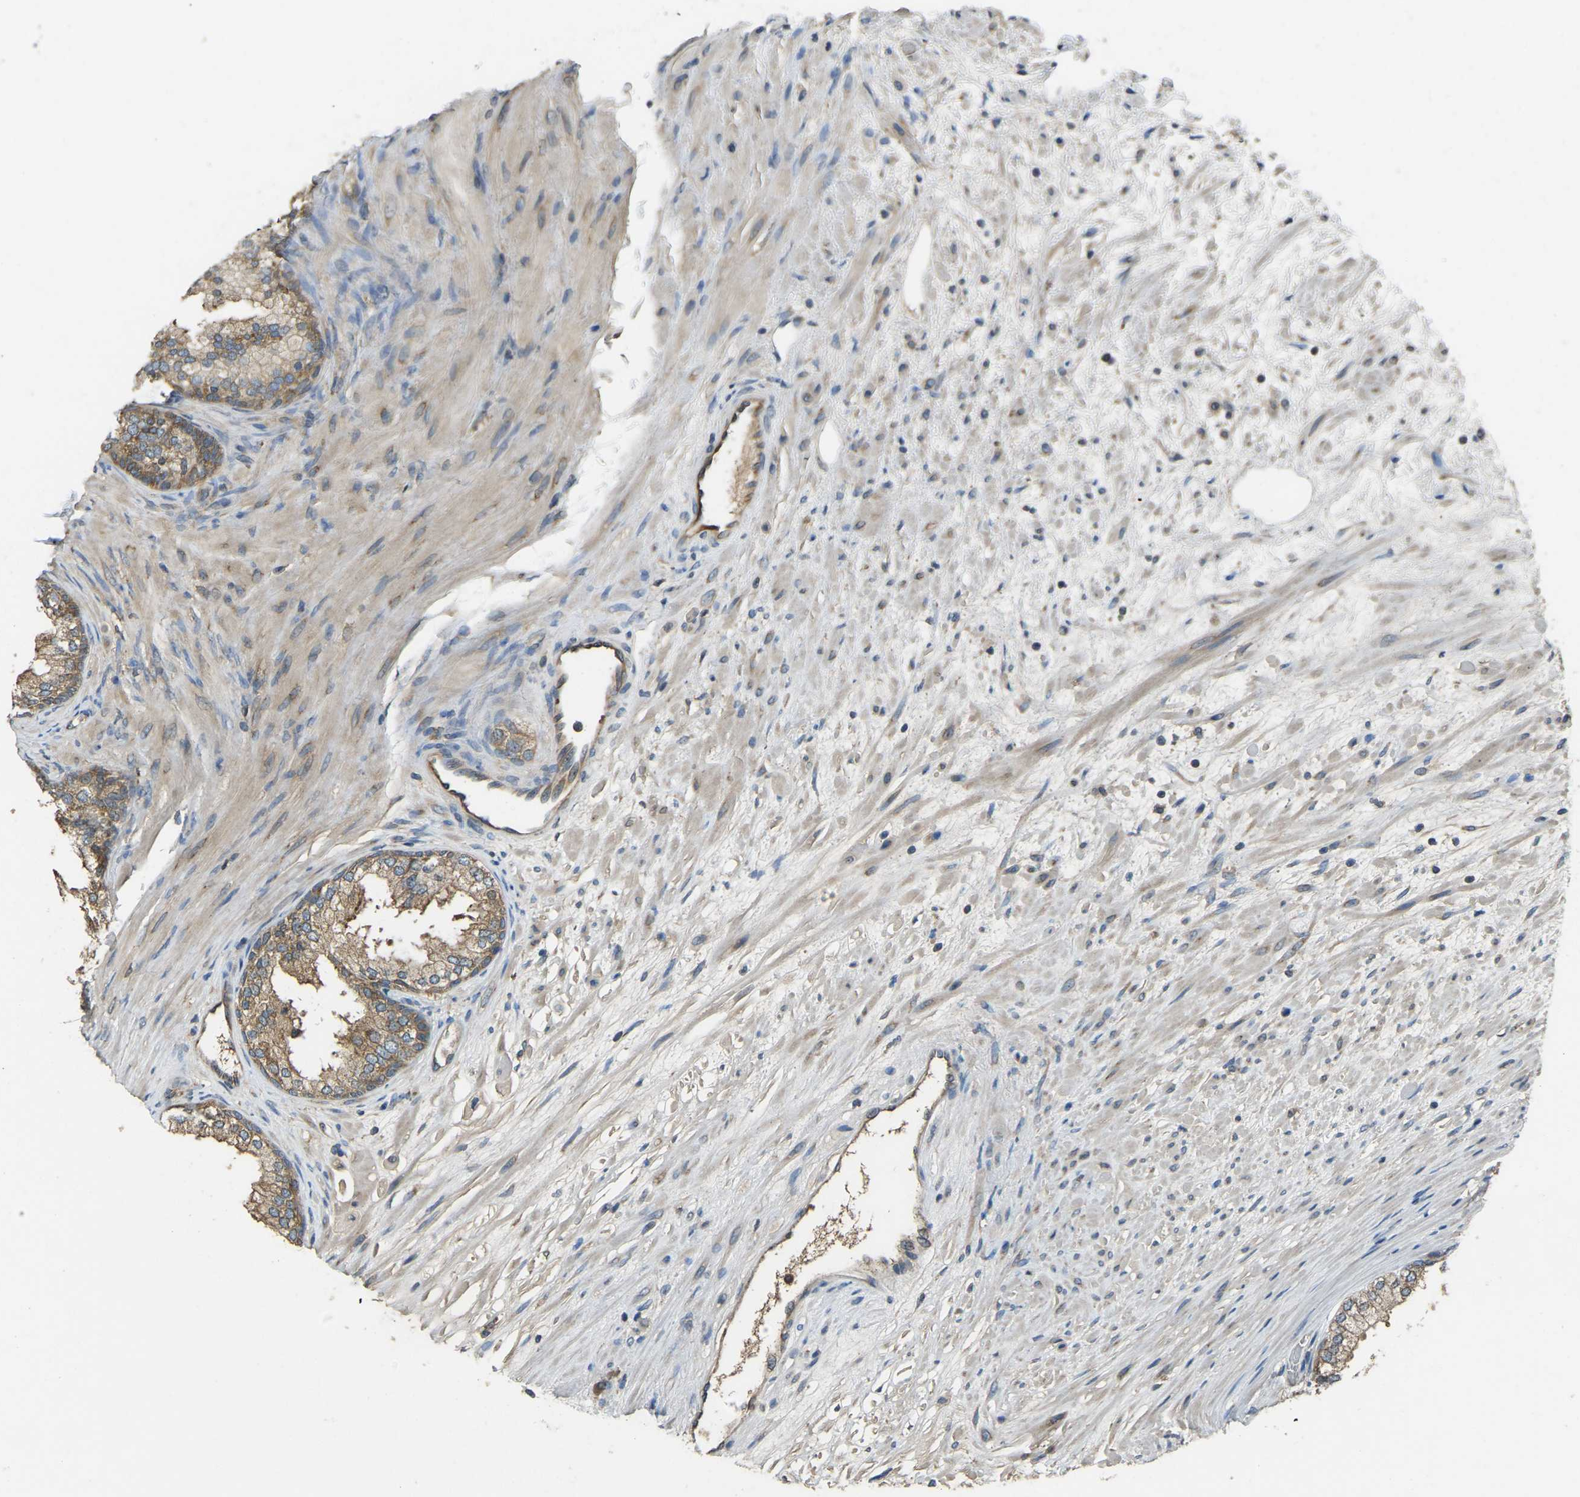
{"staining": {"intensity": "moderate", "quantity": ">75%", "location": "cytoplasmic/membranous"}, "tissue": "prostate", "cell_type": "Glandular cells", "image_type": "normal", "snomed": [{"axis": "morphology", "description": "Normal tissue, NOS"}, {"axis": "topography", "description": "Prostate"}], "caption": "Immunohistochemical staining of unremarkable human prostate exhibits moderate cytoplasmic/membranous protein expression in approximately >75% of glandular cells.", "gene": "AIMP1", "patient": {"sex": "male", "age": 76}}